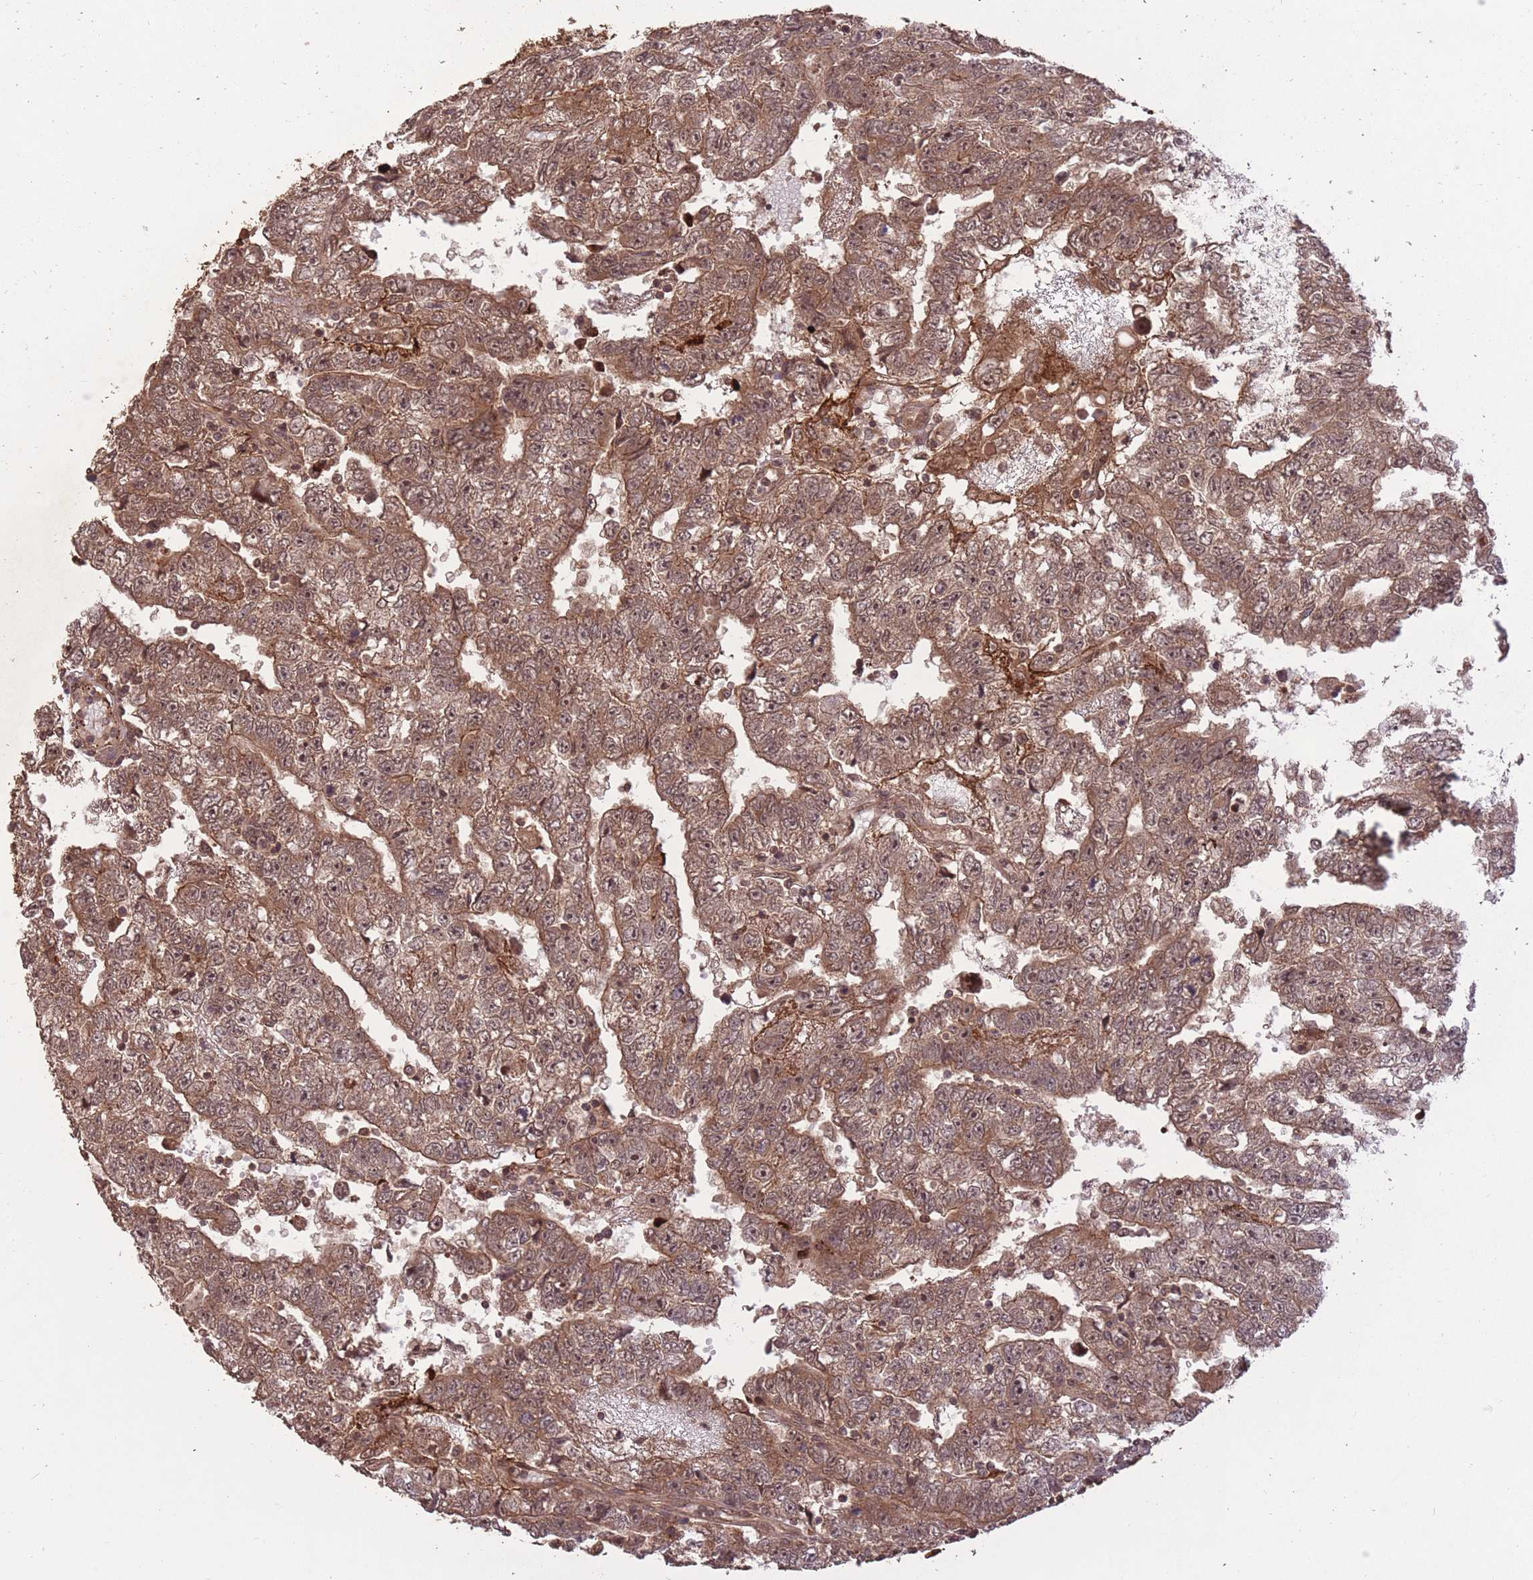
{"staining": {"intensity": "moderate", "quantity": ">75%", "location": "cytoplasmic/membranous,nuclear"}, "tissue": "testis cancer", "cell_type": "Tumor cells", "image_type": "cancer", "snomed": [{"axis": "morphology", "description": "Carcinoma, Embryonal, NOS"}, {"axis": "topography", "description": "Testis"}], "caption": "IHC (DAB) staining of testis cancer exhibits moderate cytoplasmic/membranous and nuclear protein positivity in about >75% of tumor cells. (Stains: DAB in brown, nuclei in blue, Microscopy: brightfield microscopy at high magnification).", "gene": "ERBB3", "patient": {"sex": "male", "age": 25}}